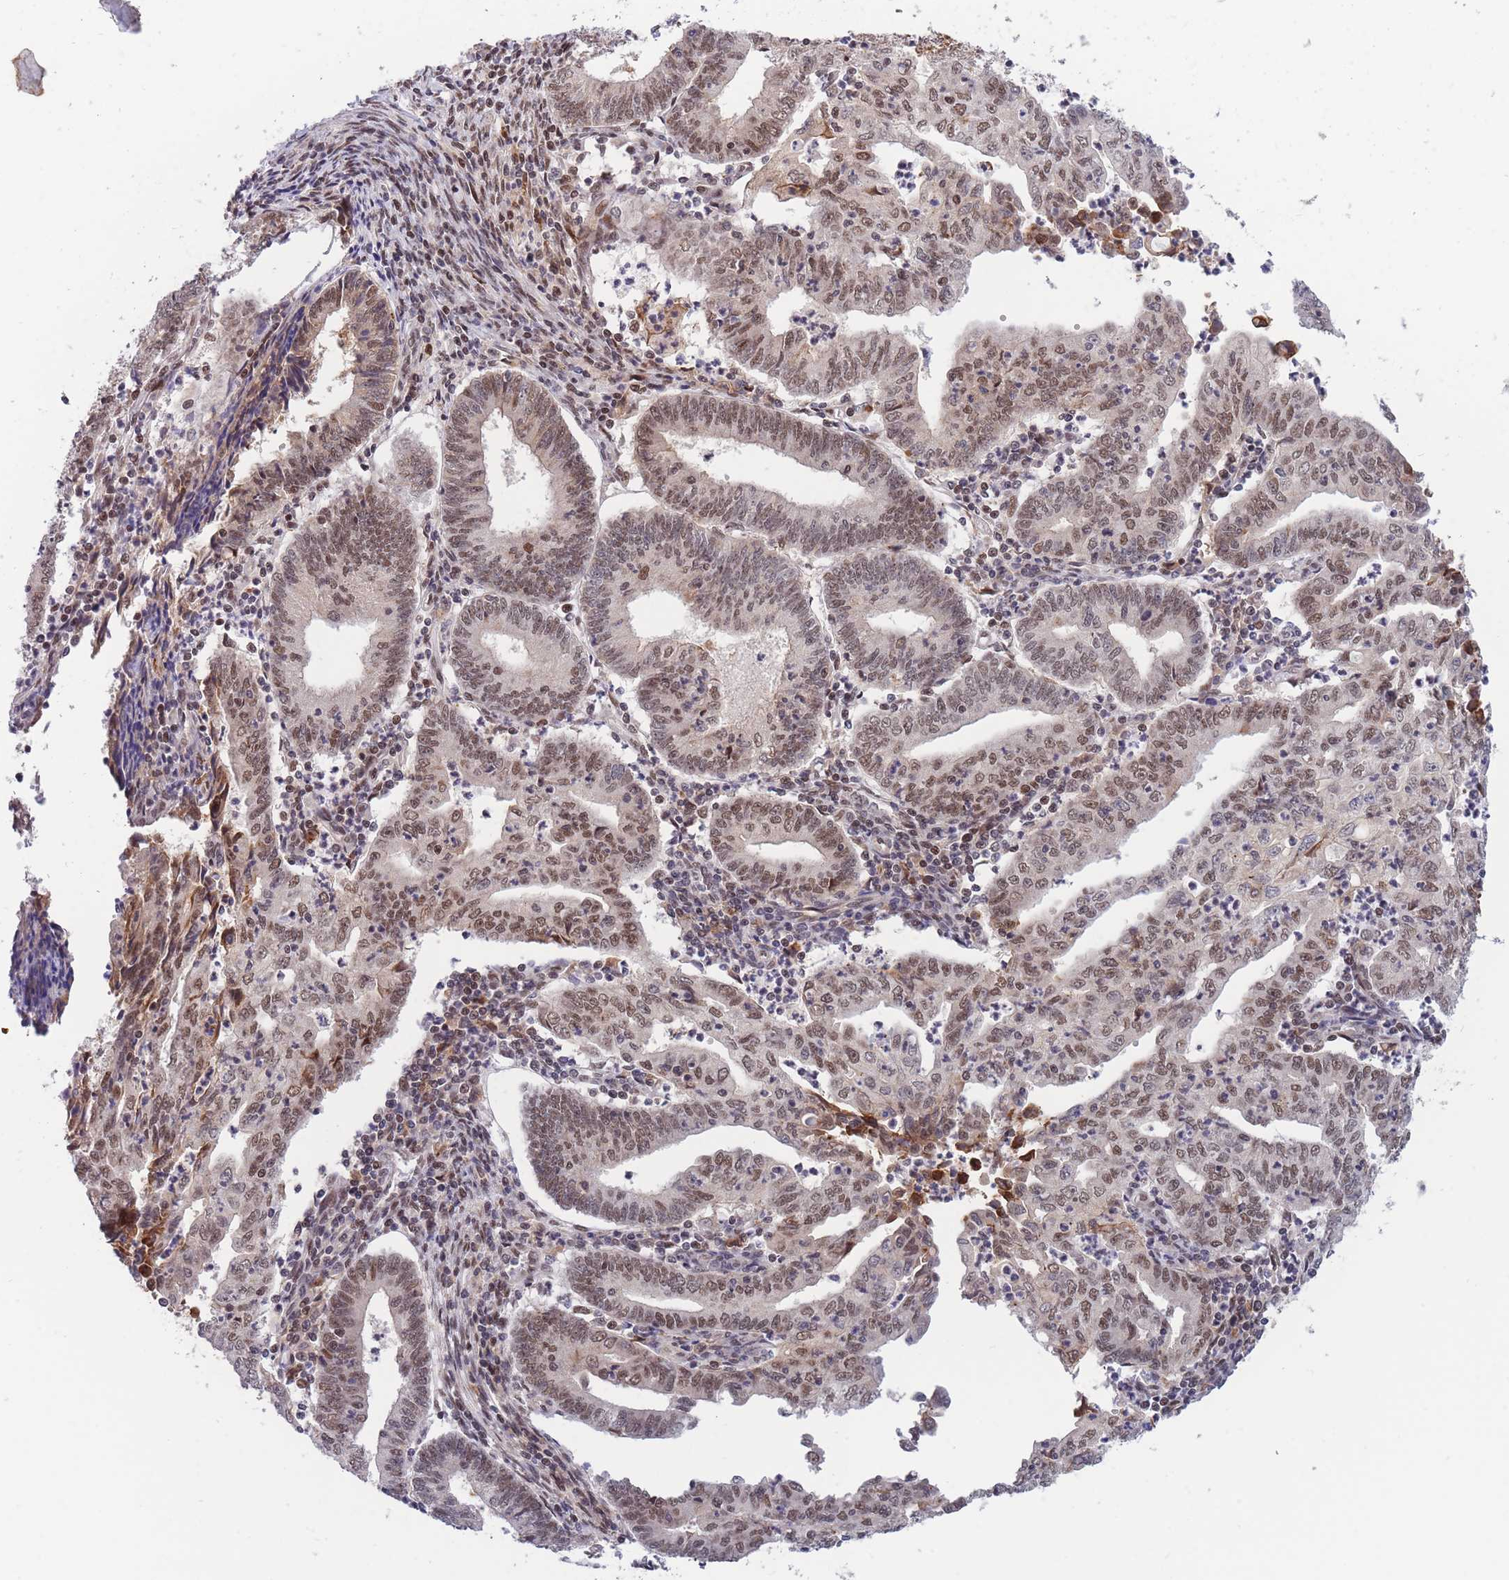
{"staining": {"intensity": "moderate", "quantity": ">75%", "location": "nuclear"}, "tissue": "endometrial cancer", "cell_type": "Tumor cells", "image_type": "cancer", "snomed": [{"axis": "morphology", "description": "Adenocarcinoma, NOS"}, {"axis": "topography", "description": "Endometrium"}], "caption": "Endometrial cancer stained with a protein marker exhibits moderate staining in tumor cells.", "gene": "BOD1L1", "patient": {"sex": "female", "age": 60}}